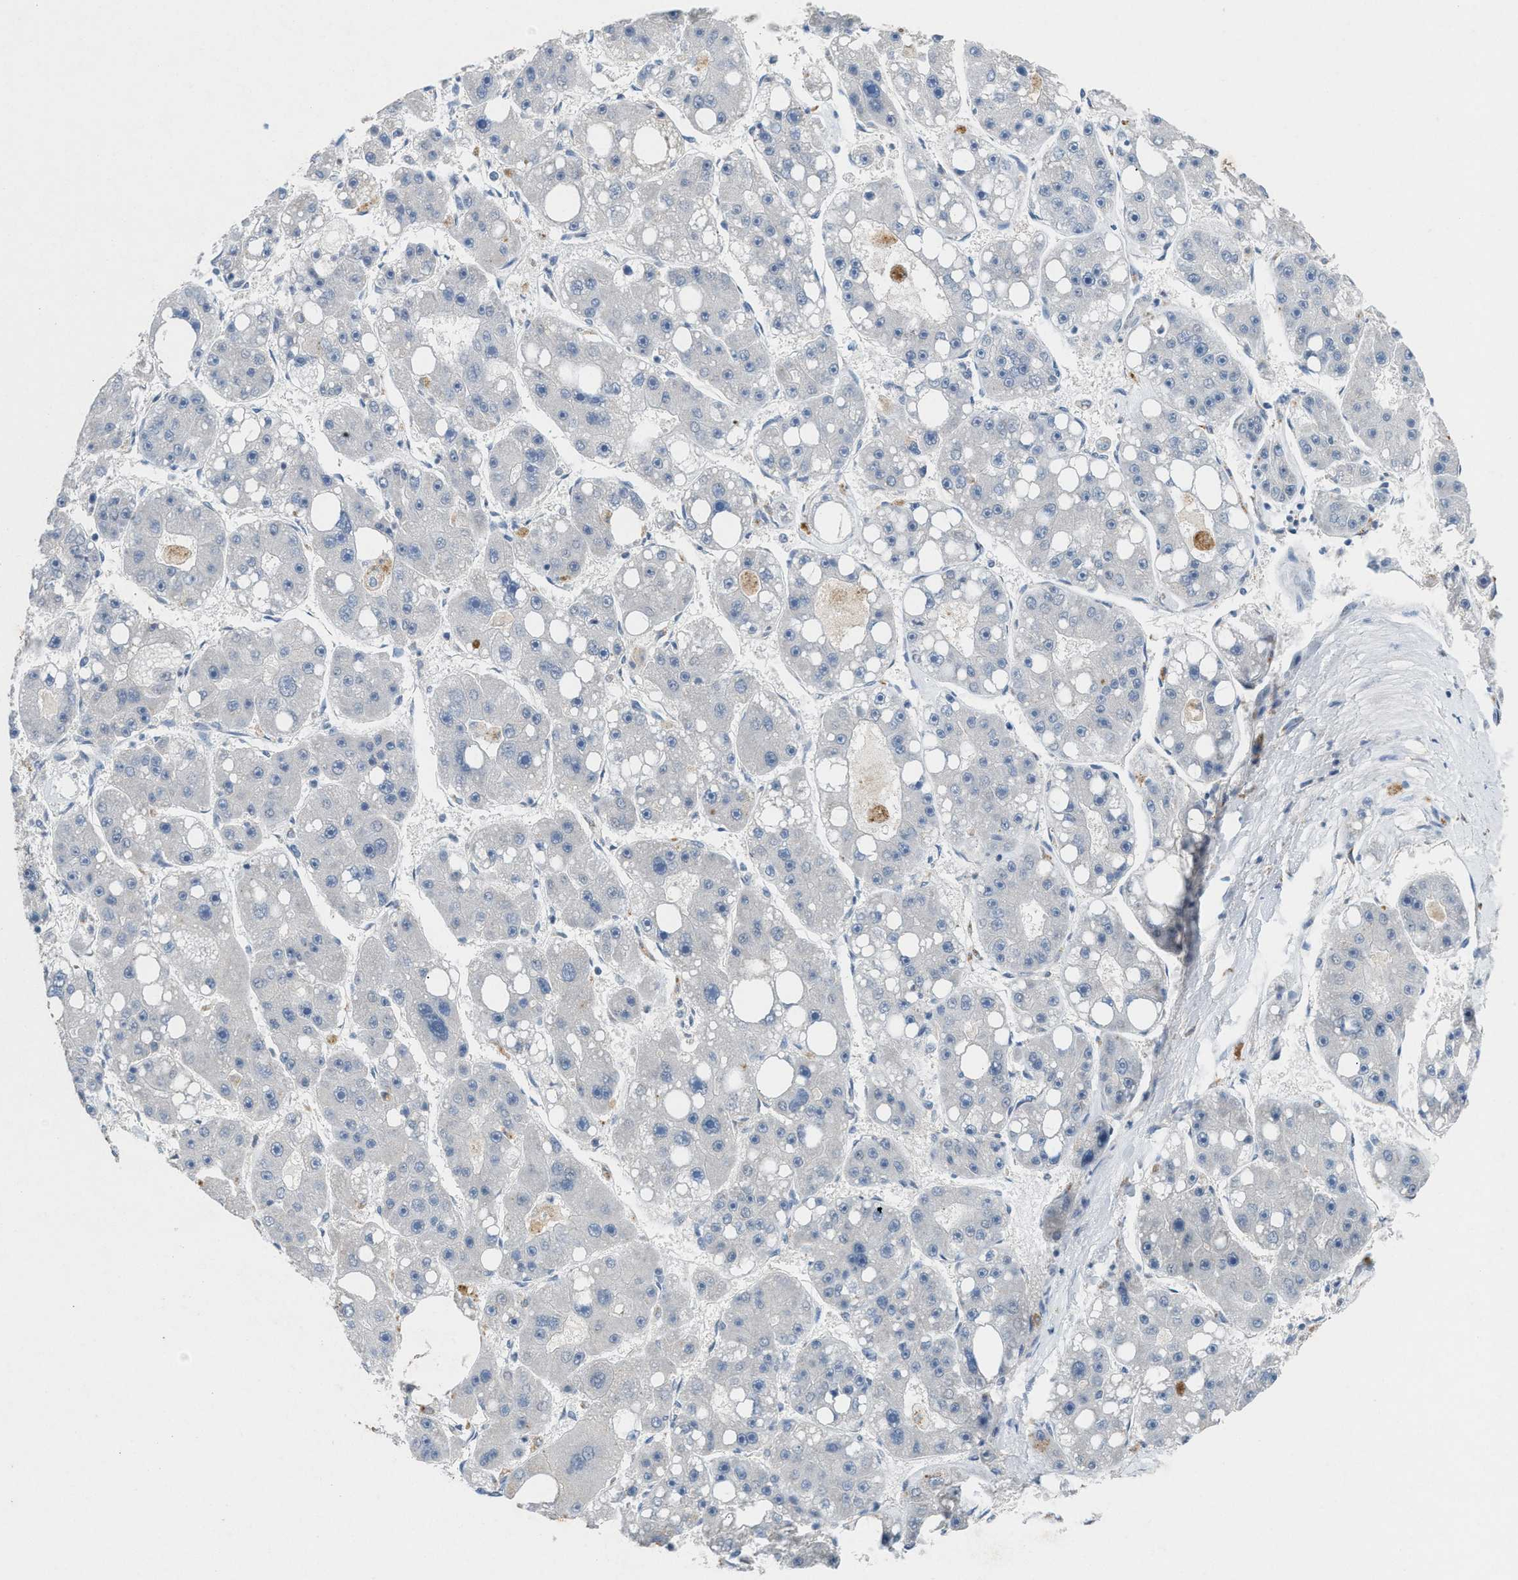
{"staining": {"intensity": "negative", "quantity": "none", "location": "none"}, "tissue": "liver cancer", "cell_type": "Tumor cells", "image_type": "cancer", "snomed": [{"axis": "morphology", "description": "Carcinoma, Hepatocellular, NOS"}, {"axis": "topography", "description": "Liver"}], "caption": "There is no significant expression in tumor cells of liver cancer.", "gene": "SLC5A5", "patient": {"sex": "female", "age": 61}}